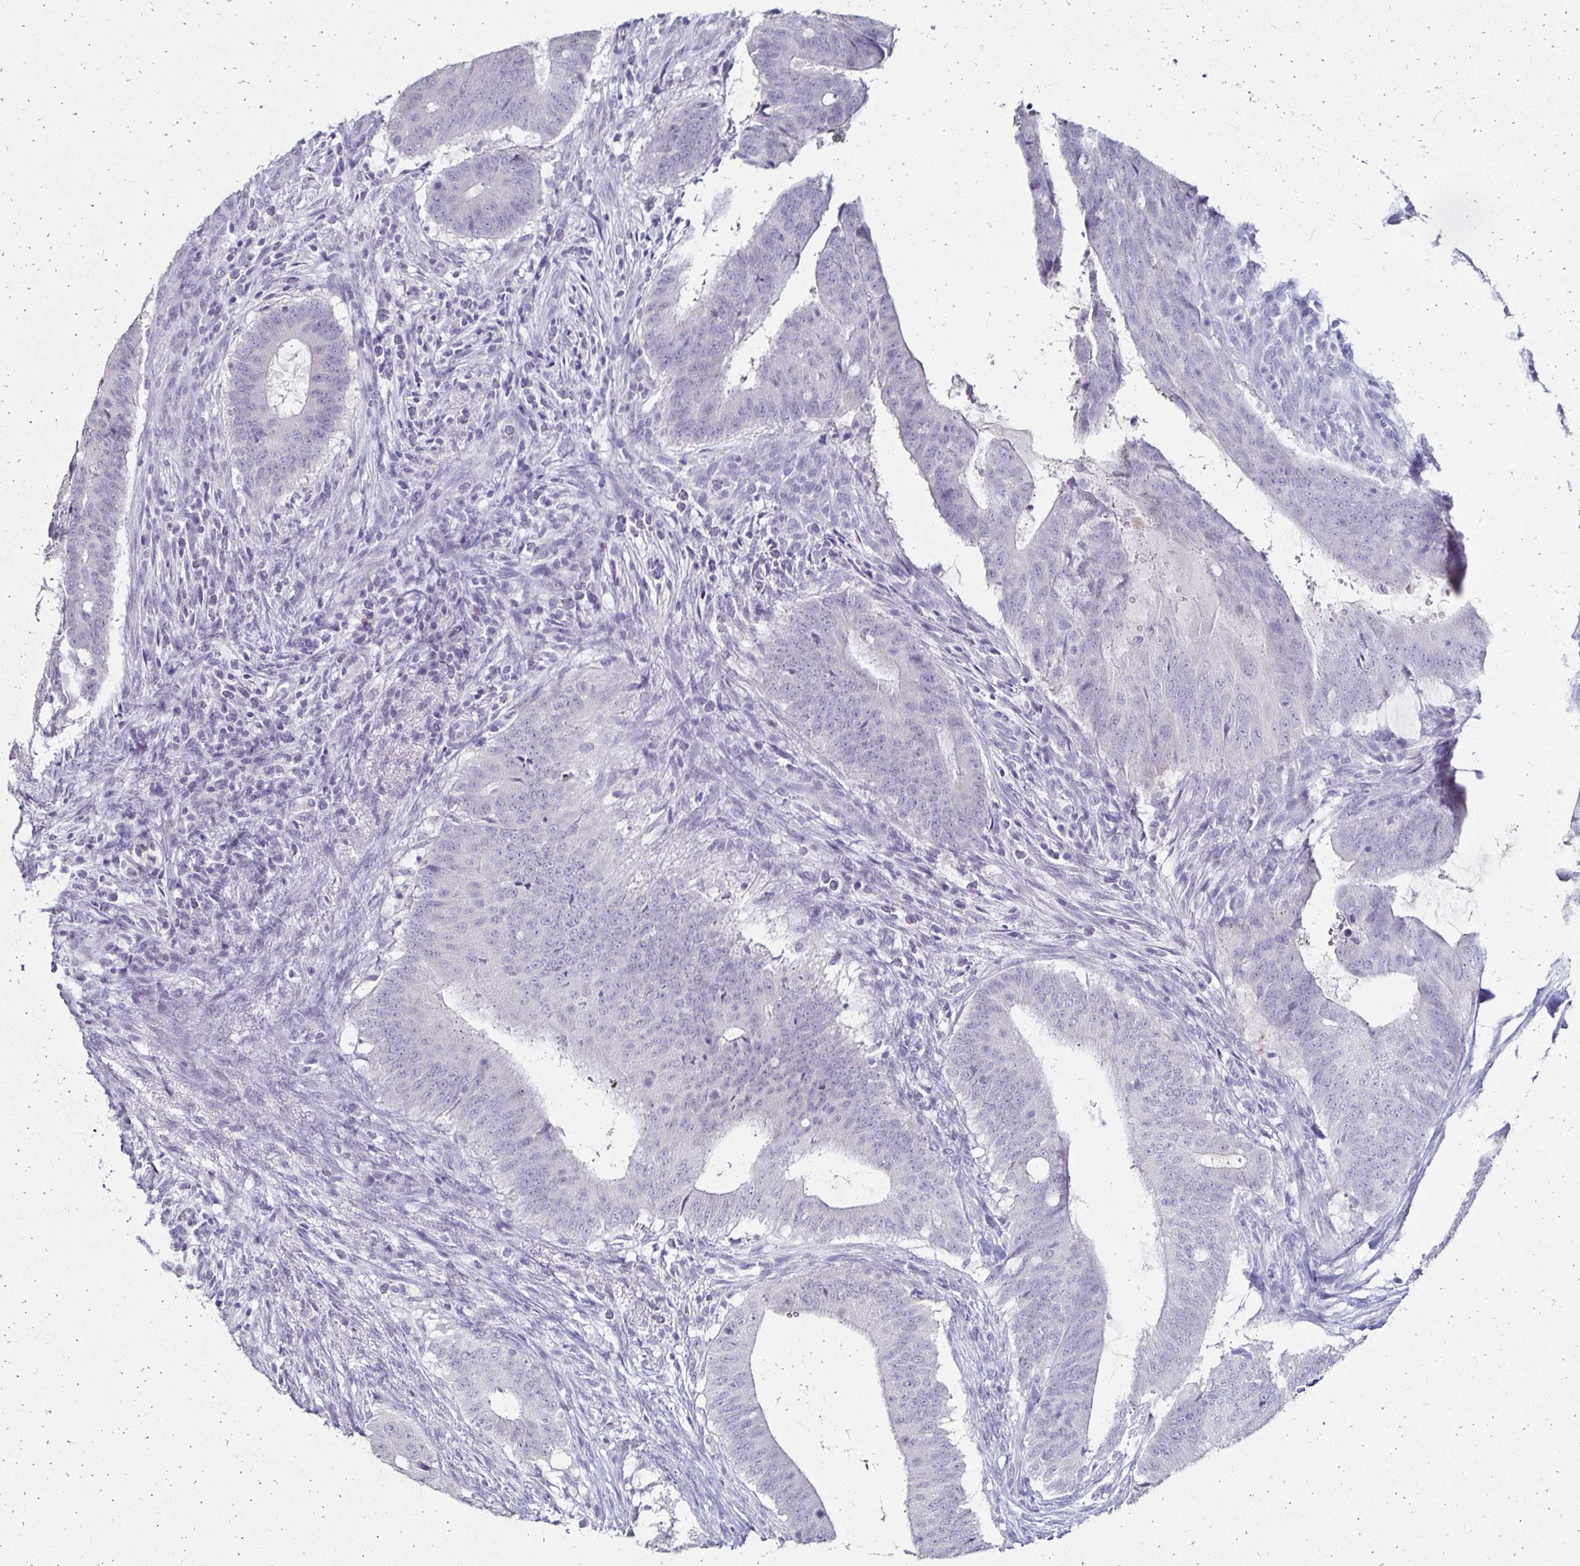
{"staining": {"intensity": "negative", "quantity": "none", "location": "none"}, "tissue": "colorectal cancer", "cell_type": "Tumor cells", "image_type": "cancer", "snomed": [{"axis": "morphology", "description": "Adenocarcinoma, NOS"}, {"axis": "topography", "description": "Colon"}], "caption": "DAB immunohistochemical staining of human colorectal adenocarcinoma shows no significant positivity in tumor cells. (DAB immunohistochemistry visualized using brightfield microscopy, high magnification).", "gene": "TOMM34", "patient": {"sex": "female", "age": 43}}